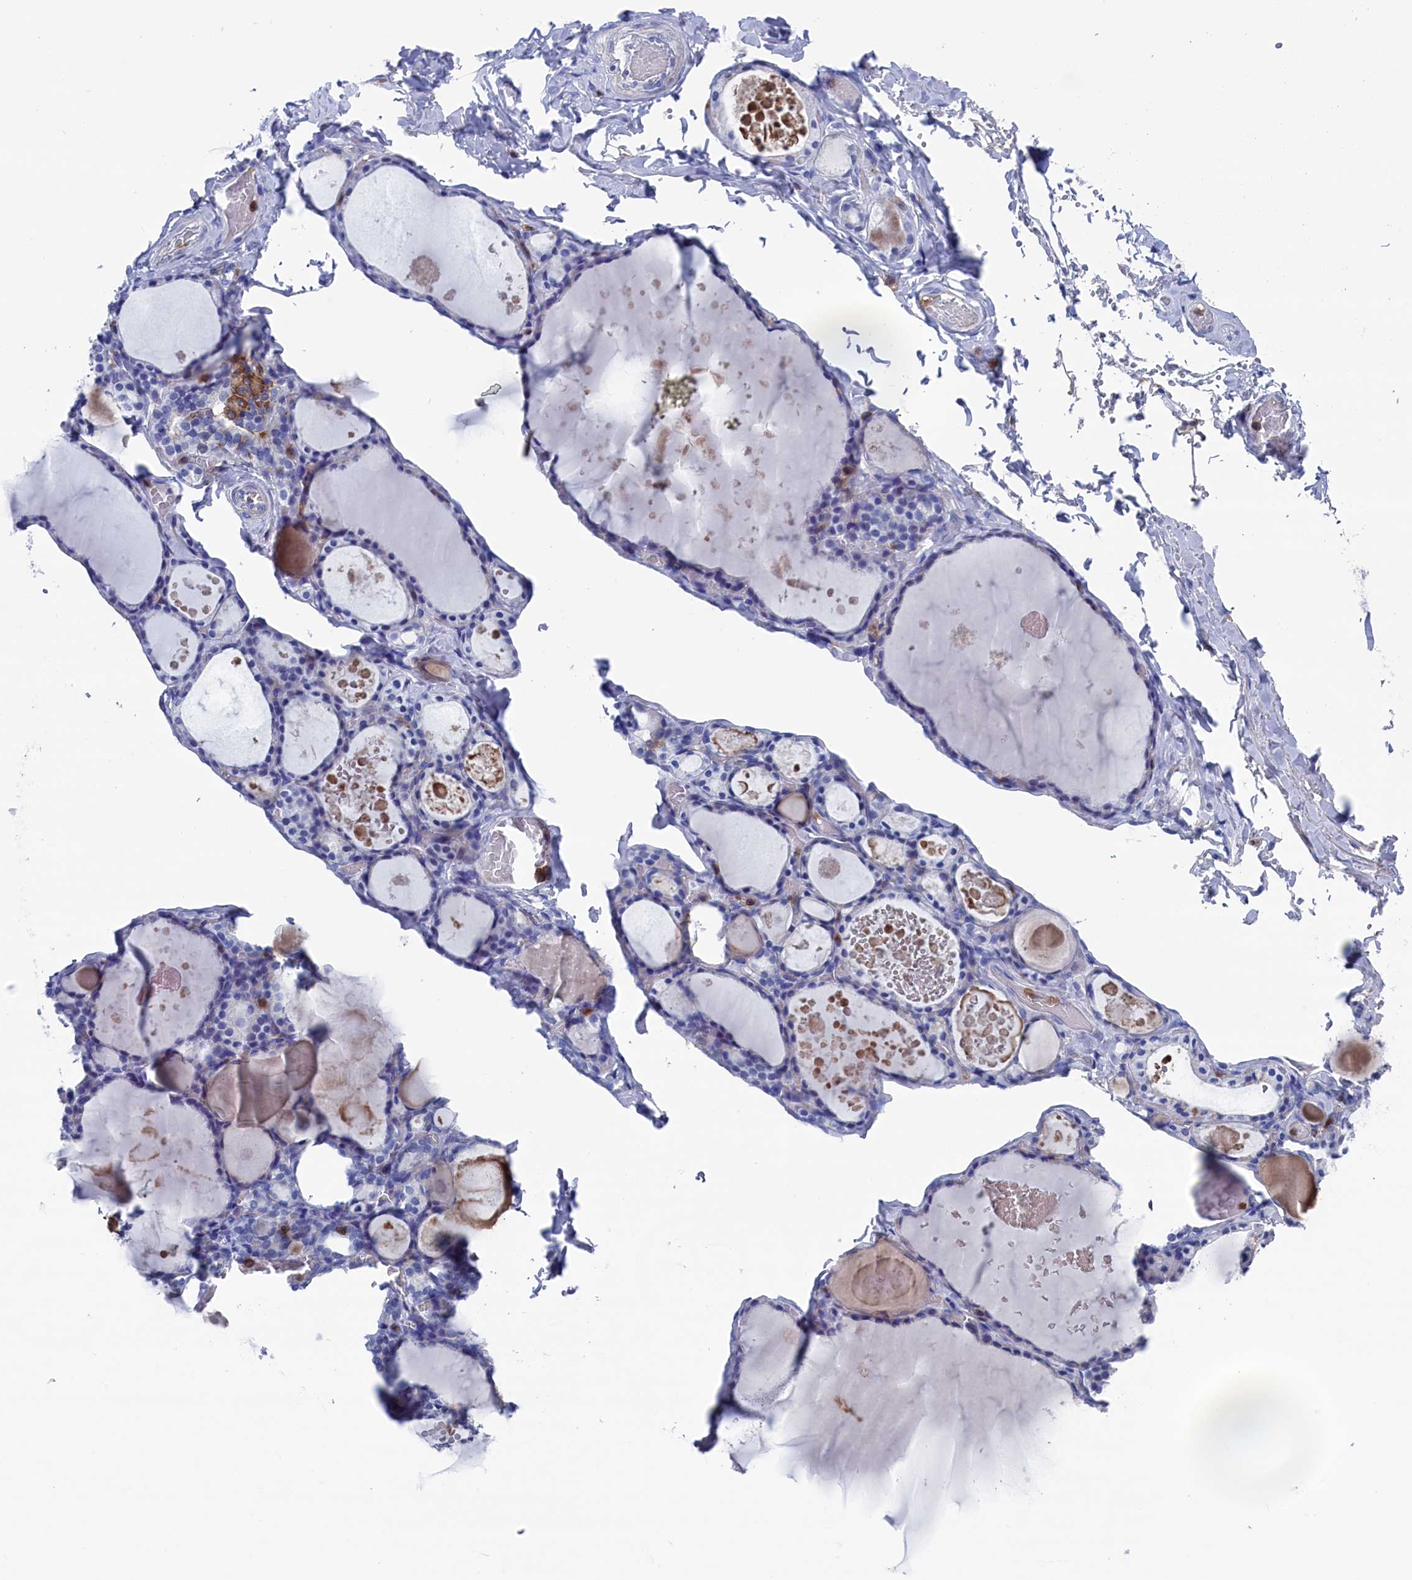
{"staining": {"intensity": "negative", "quantity": "none", "location": "none"}, "tissue": "thyroid gland", "cell_type": "Glandular cells", "image_type": "normal", "snomed": [{"axis": "morphology", "description": "Normal tissue, NOS"}, {"axis": "topography", "description": "Thyroid gland"}], "caption": "IHC of benign thyroid gland exhibits no positivity in glandular cells. The staining is performed using DAB (3,3'-diaminobenzidine) brown chromogen with nuclei counter-stained in using hematoxylin.", "gene": "TYROBP", "patient": {"sex": "male", "age": 56}}